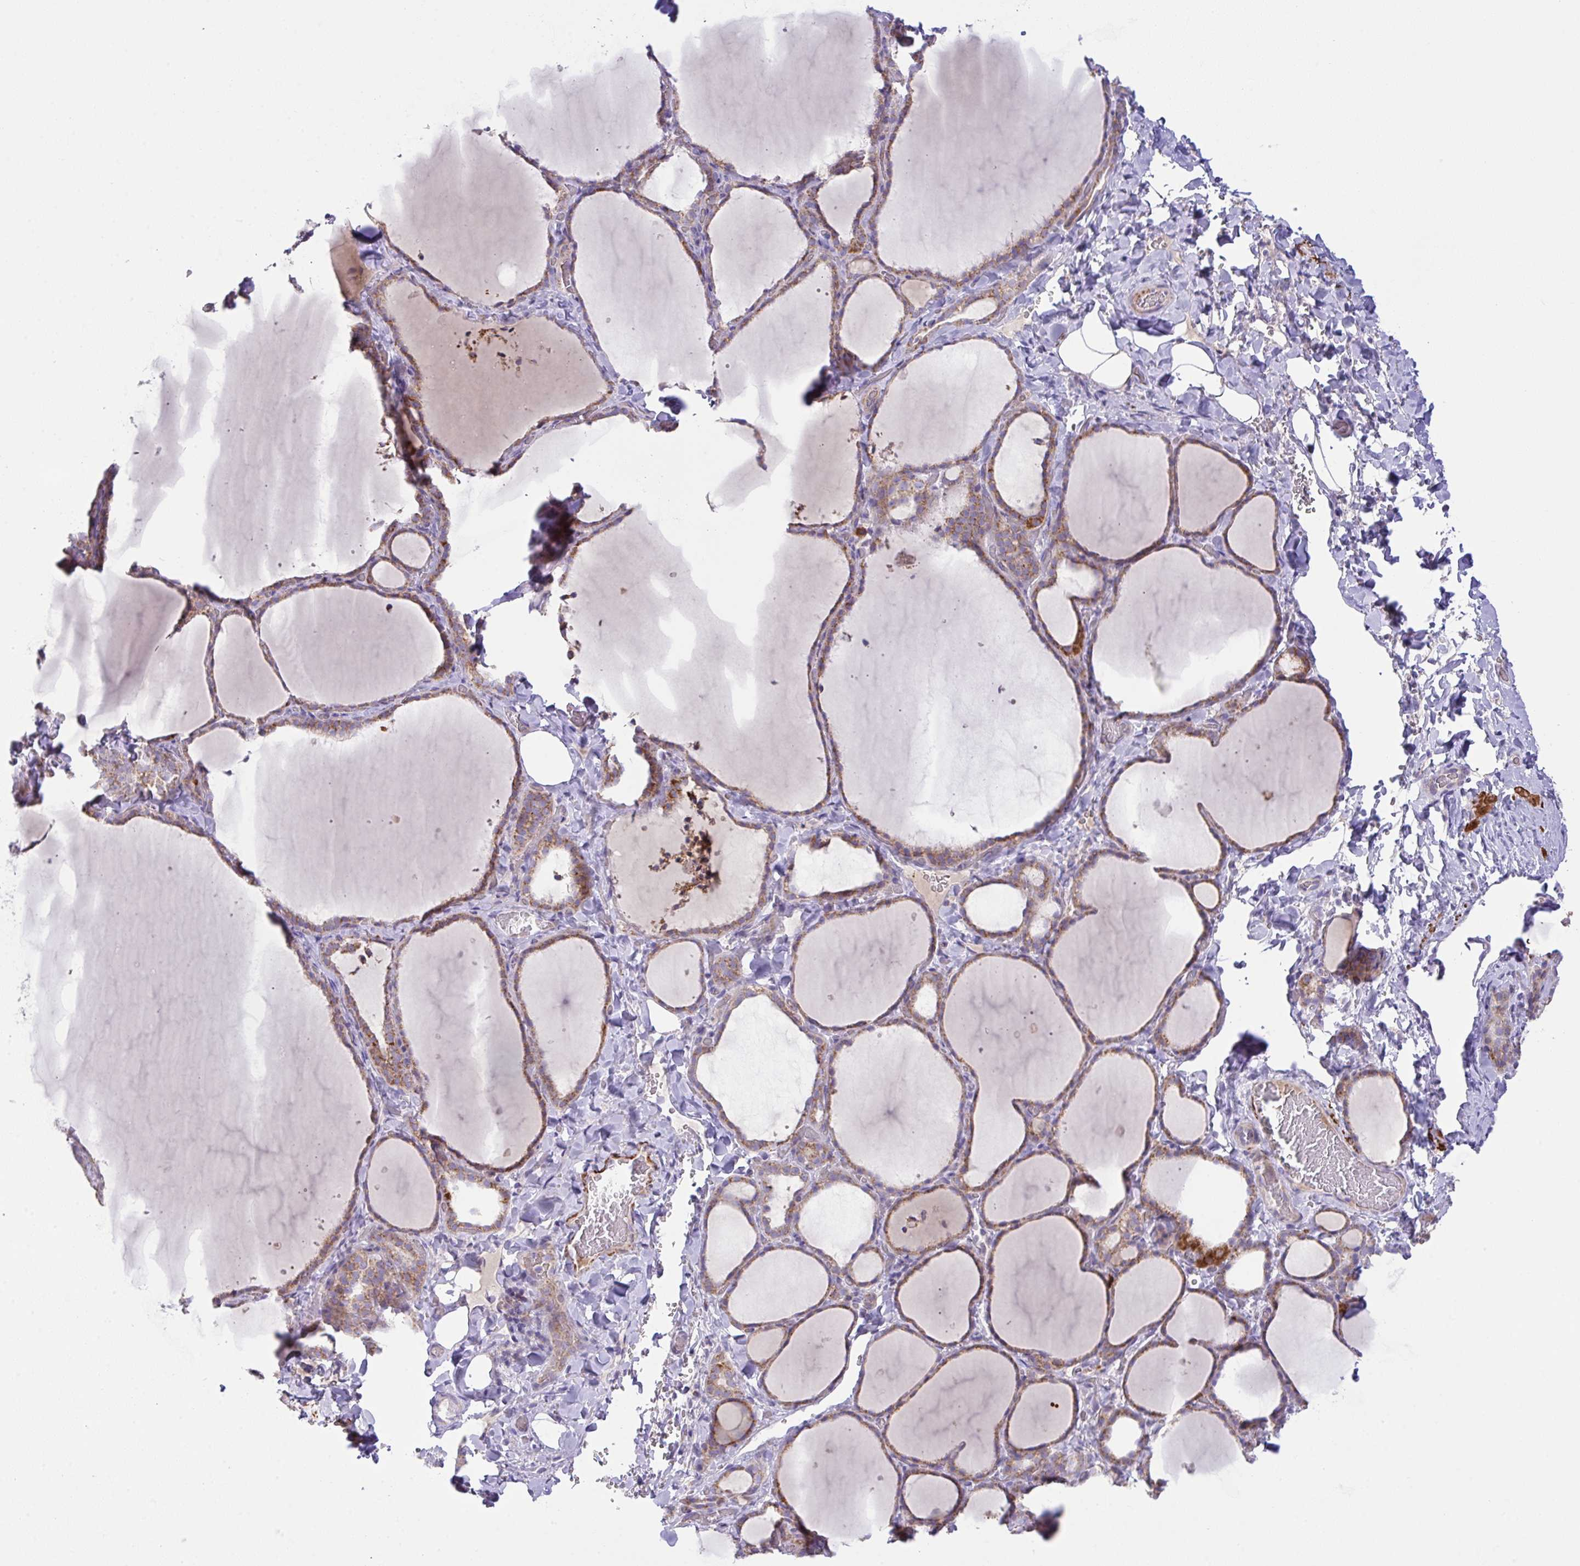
{"staining": {"intensity": "moderate", "quantity": ">75%", "location": "cytoplasmic/membranous"}, "tissue": "thyroid gland", "cell_type": "Glandular cells", "image_type": "normal", "snomed": [{"axis": "morphology", "description": "Normal tissue, NOS"}, {"axis": "topography", "description": "Thyroid gland"}], "caption": "DAB (3,3'-diaminobenzidine) immunohistochemical staining of normal thyroid gland reveals moderate cytoplasmic/membranous protein positivity in approximately >75% of glandular cells.", "gene": "CHDH", "patient": {"sex": "female", "age": 22}}